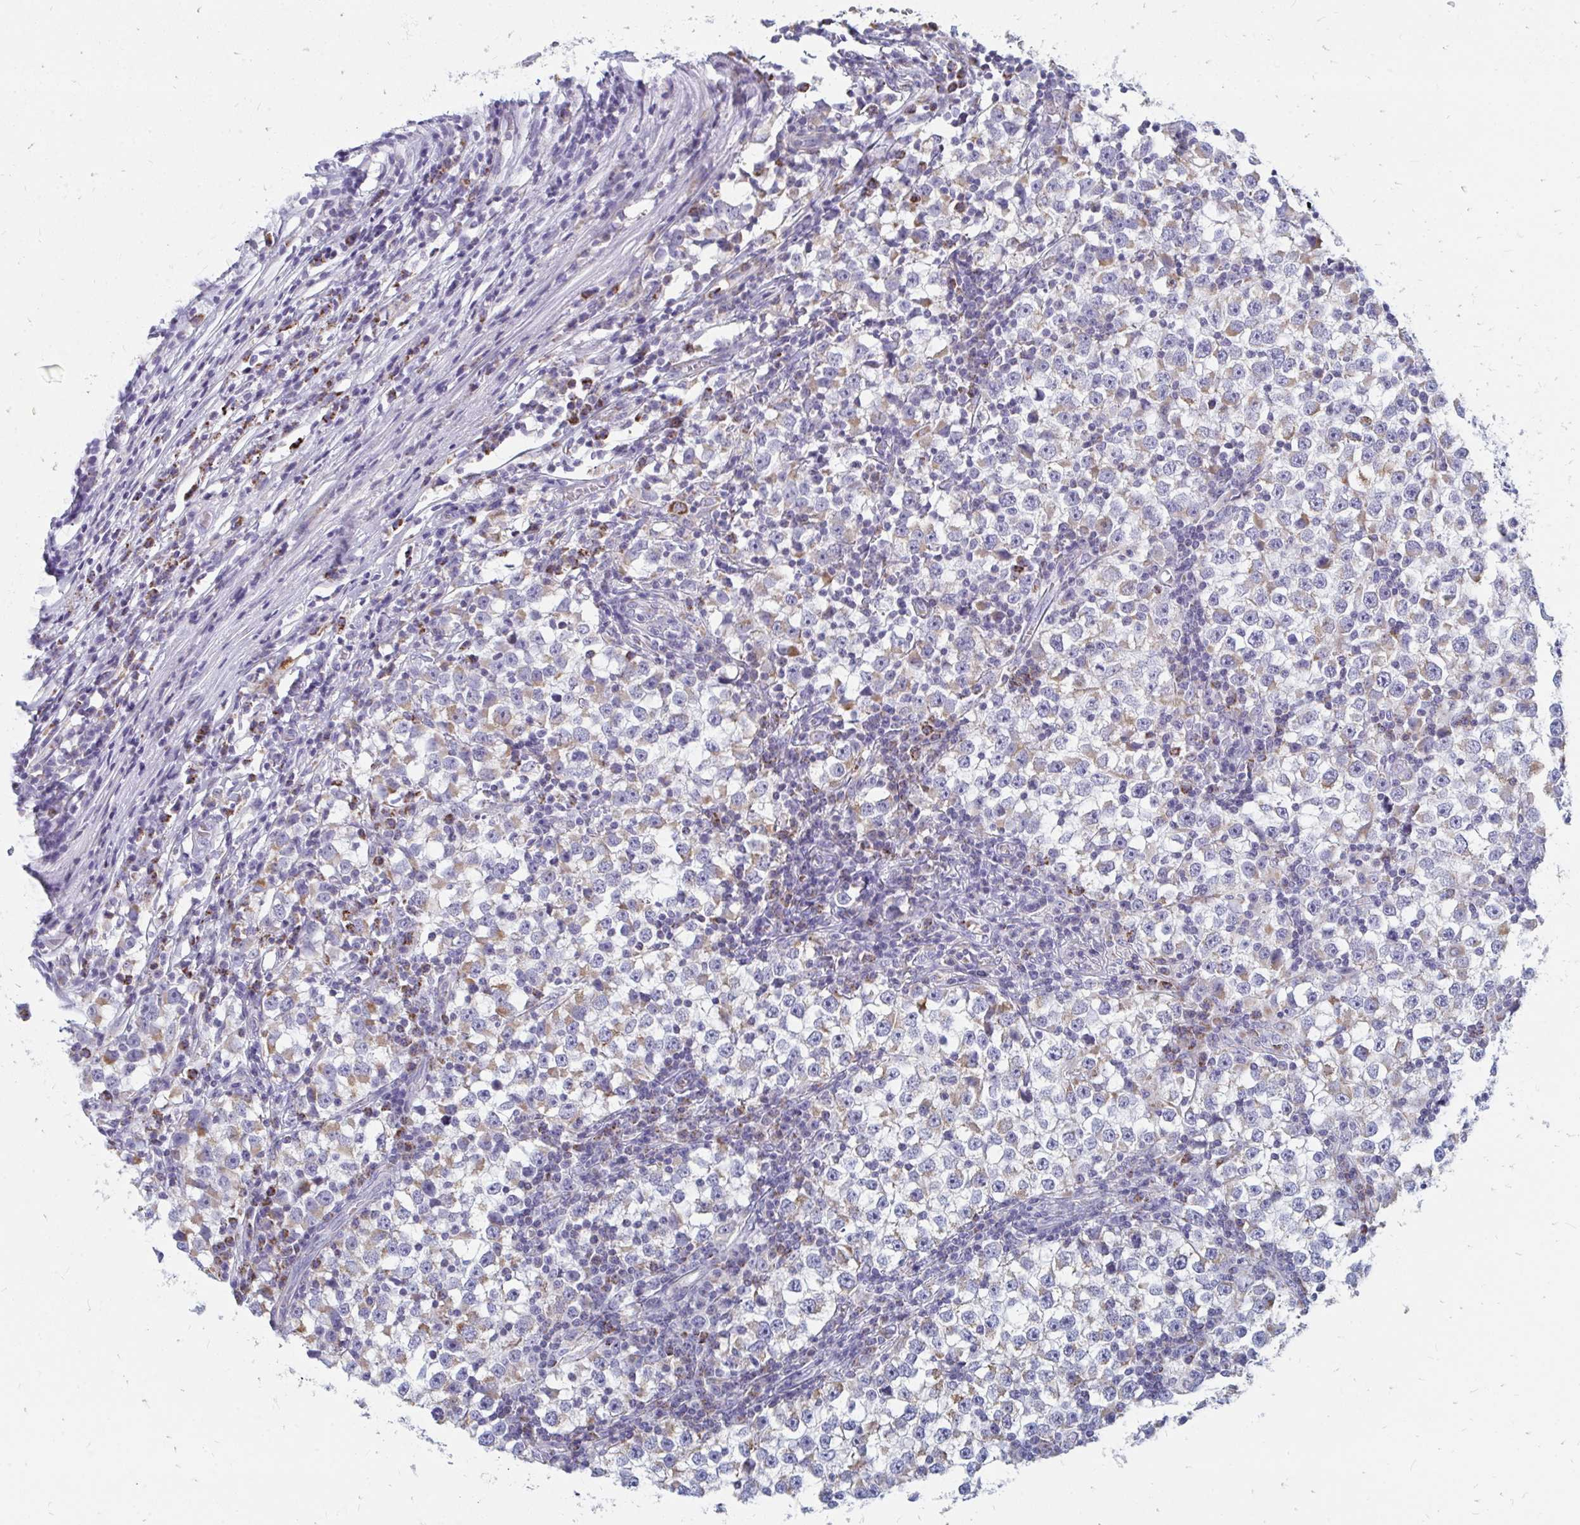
{"staining": {"intensity": "weak", "quantity": "25%-75%", "location": "cytoplasmic/membranous"}, "tissue": "testis cancer", "cell_type": "Tumor cells", "image_type": "cancer", "snomed": [{"axis": "morphology", "description": "Seminoma, NOS"}, {"axis": "topography", "description": "Testis"}], "caption": "Brown immunohistochemical staining in testis seminoma displays weak cytoplasmic/membranous staining in approximately 25%-75% of tumor cells.", "gene": "OR10V1", "patient": {"sex": "male", "age": 65}}